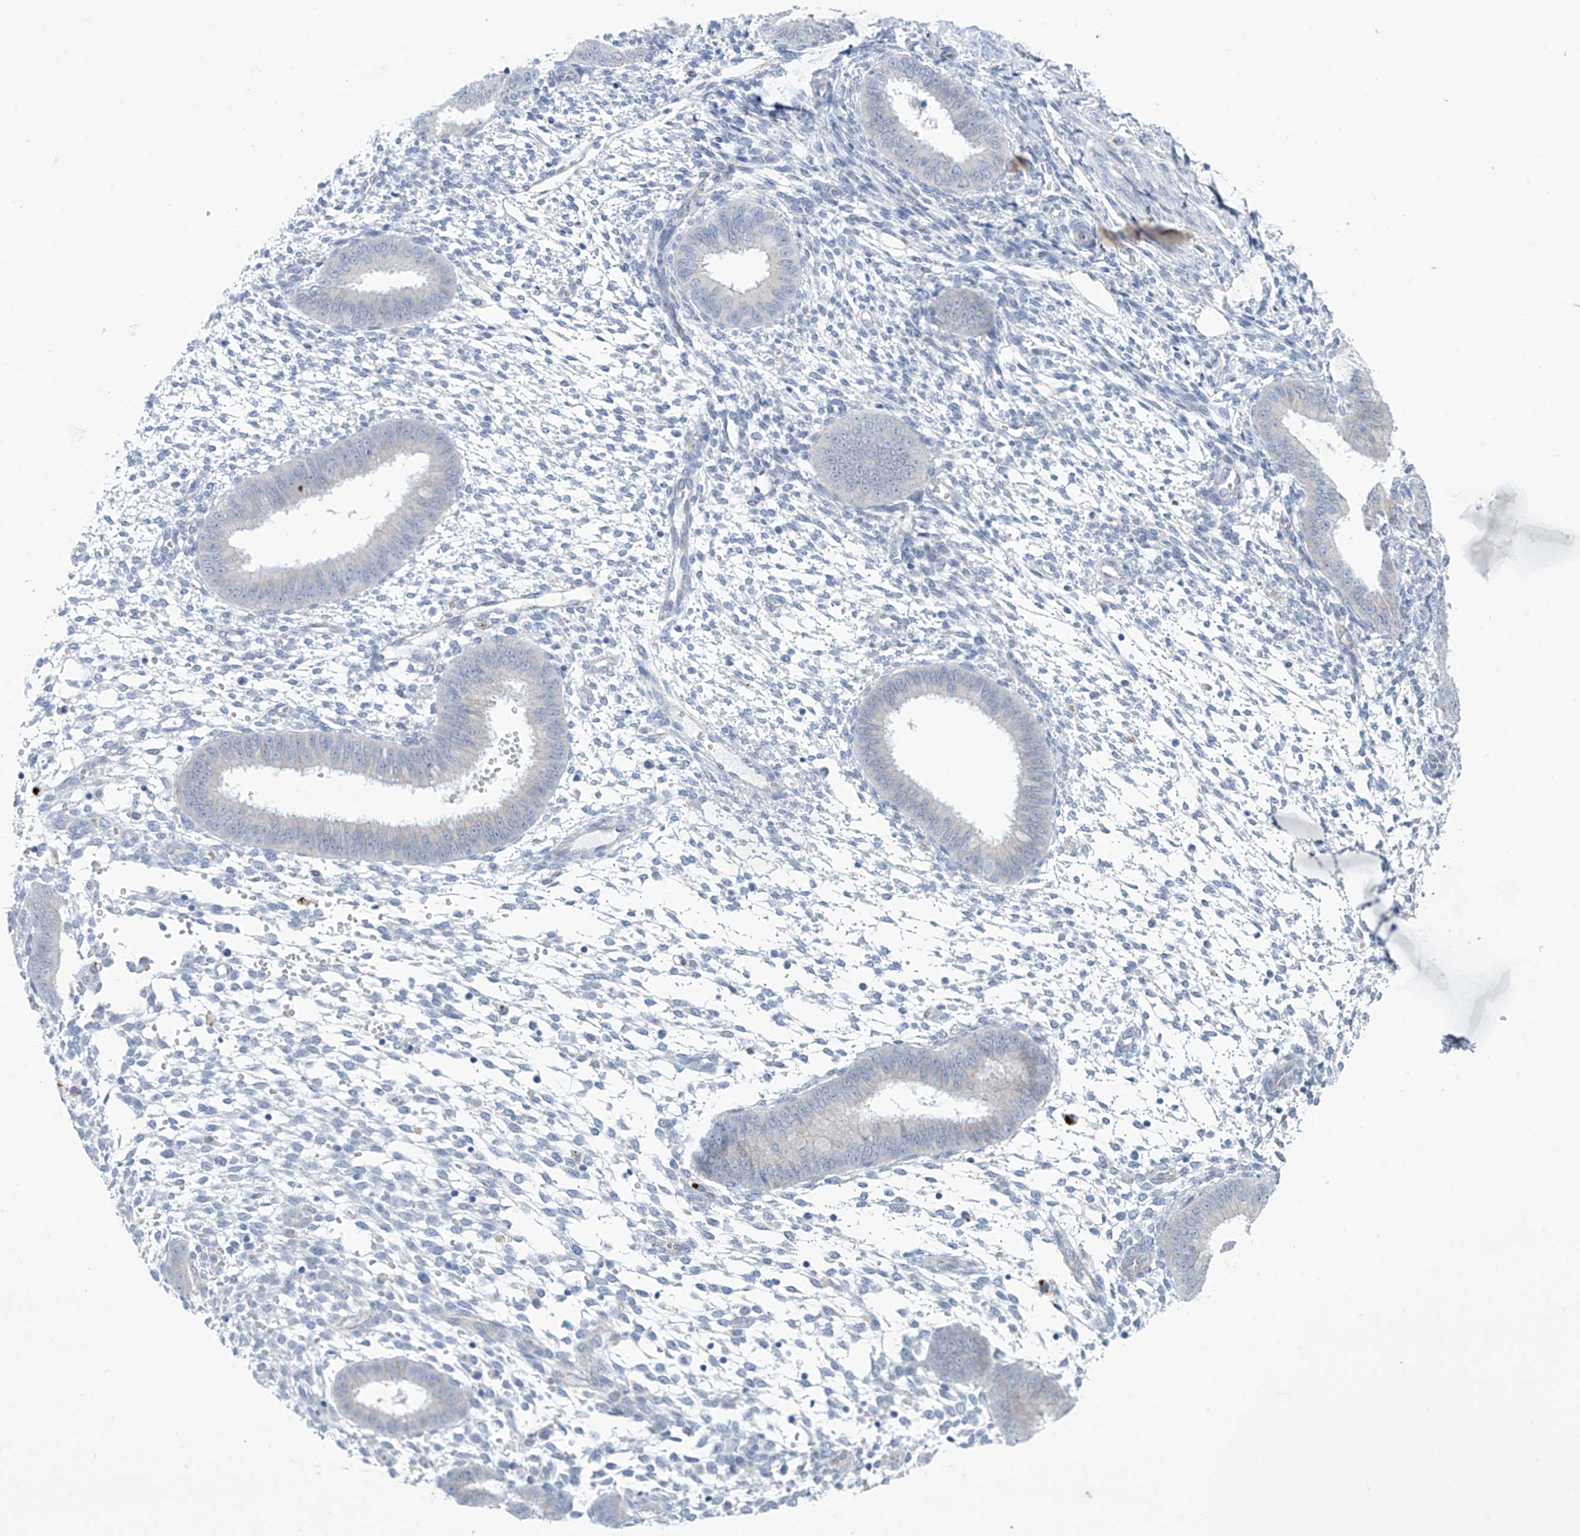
{"staining": {"intensity": "negative", "quantity": "none", "location": "none"}, "tissue": "endometrium", "cell_type": "Cells in endometrial stroma", "image_type": "normal", "snomed": [{"axis": "morphology", "description": "Normal tissue, NOS"}, {"axis": "topography", "description": "Uterus"}, {"axis": "topography", "description": "Endometrium"}], "caption": "A high-resolution micrograph shows immunohistochemistry (IHC) staining of normal endometrium, which reveals no significant expression in cells in endometrial stroma.", "gene": "ABHD13", "patient": {"sex": "female", "age": 48}}